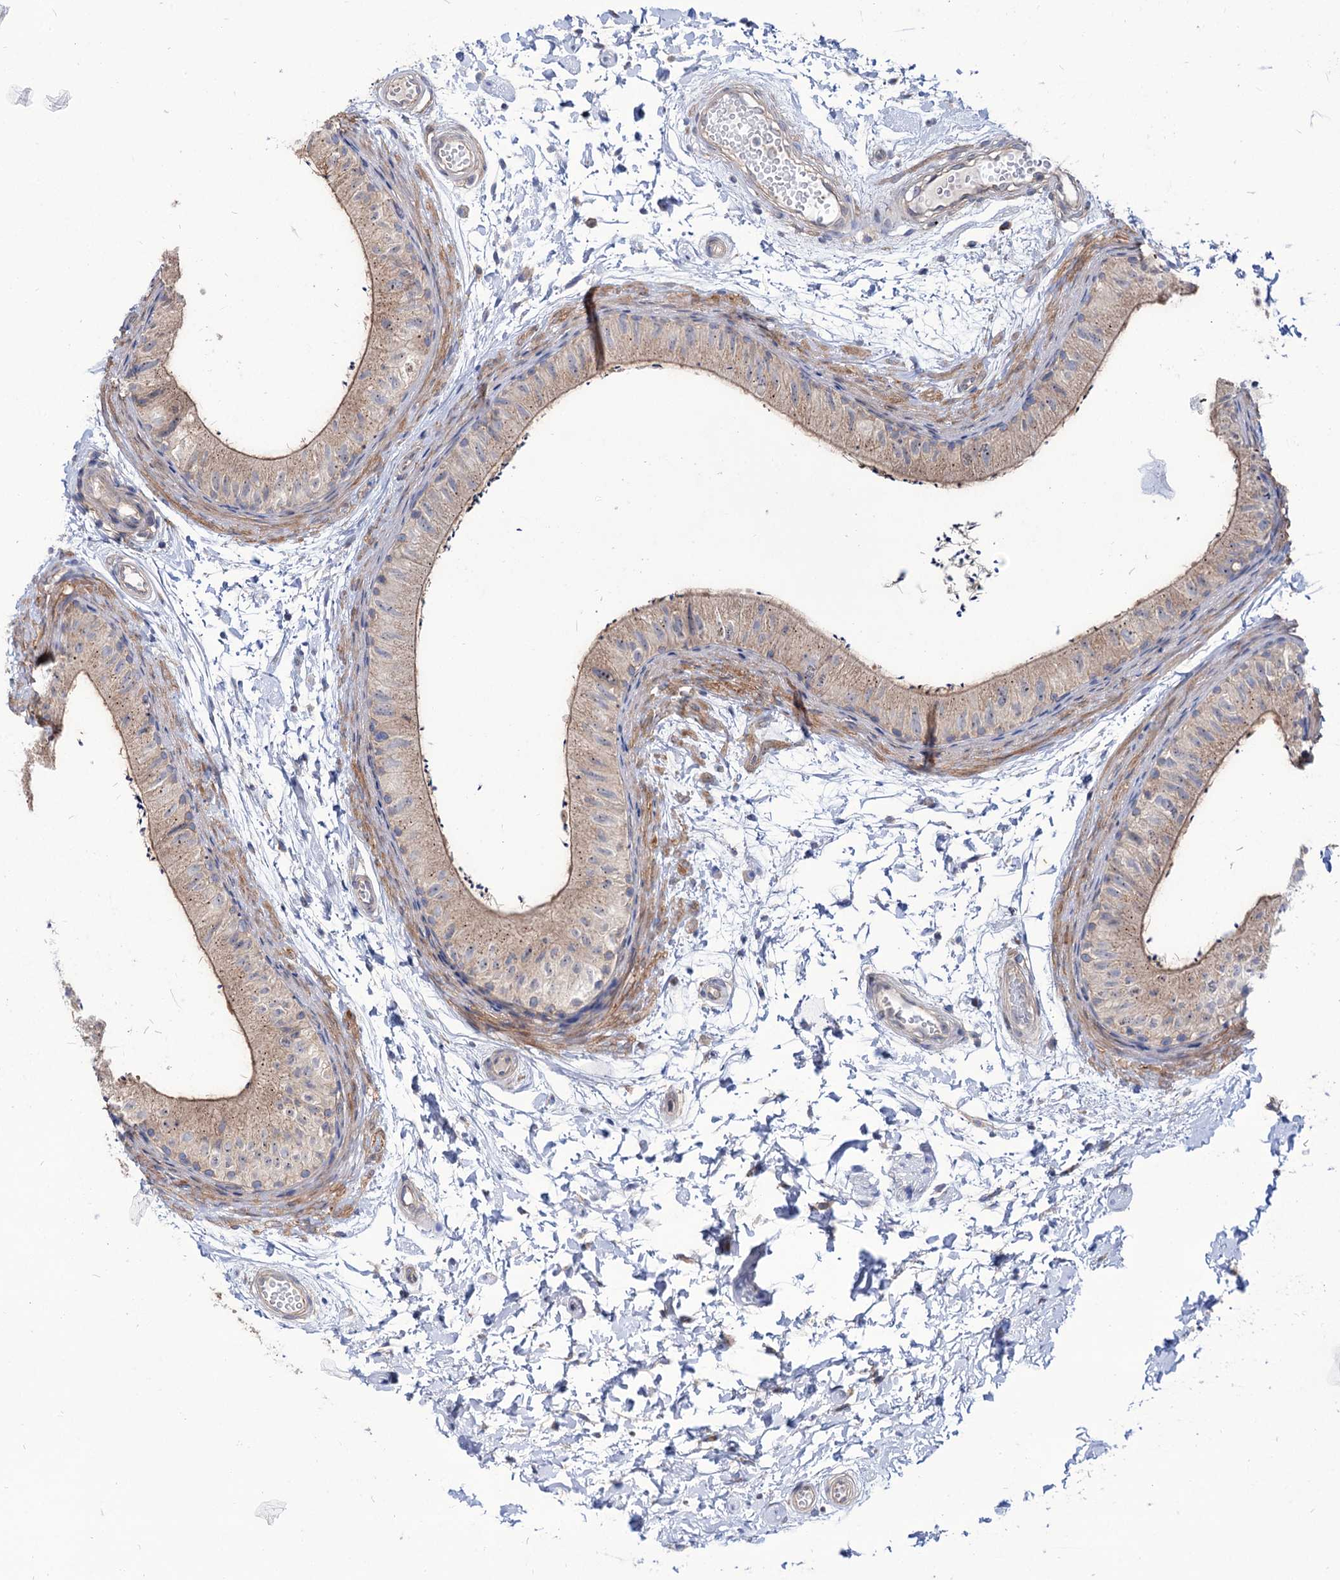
{"staining": {"intensity": "moderate", "quantity": ">75%", "location": "cytoplasmic/membranous"}, "tissue": "epididymis", "cell_type": "Glandular cells", "image_type": "normal", "snomed": [{"axis": "morphology", "description": "Normal tissue, NOS"}, {"axis": "topography", "description": "Epididymis"}], "caption": "A micrograph of human epididymis stained for a protein reveals moderate cytoplasmic/membranous brown staining in glandular cells.", "gene": "SEC24A", "patient": {"sex": "male", "age": 50}}